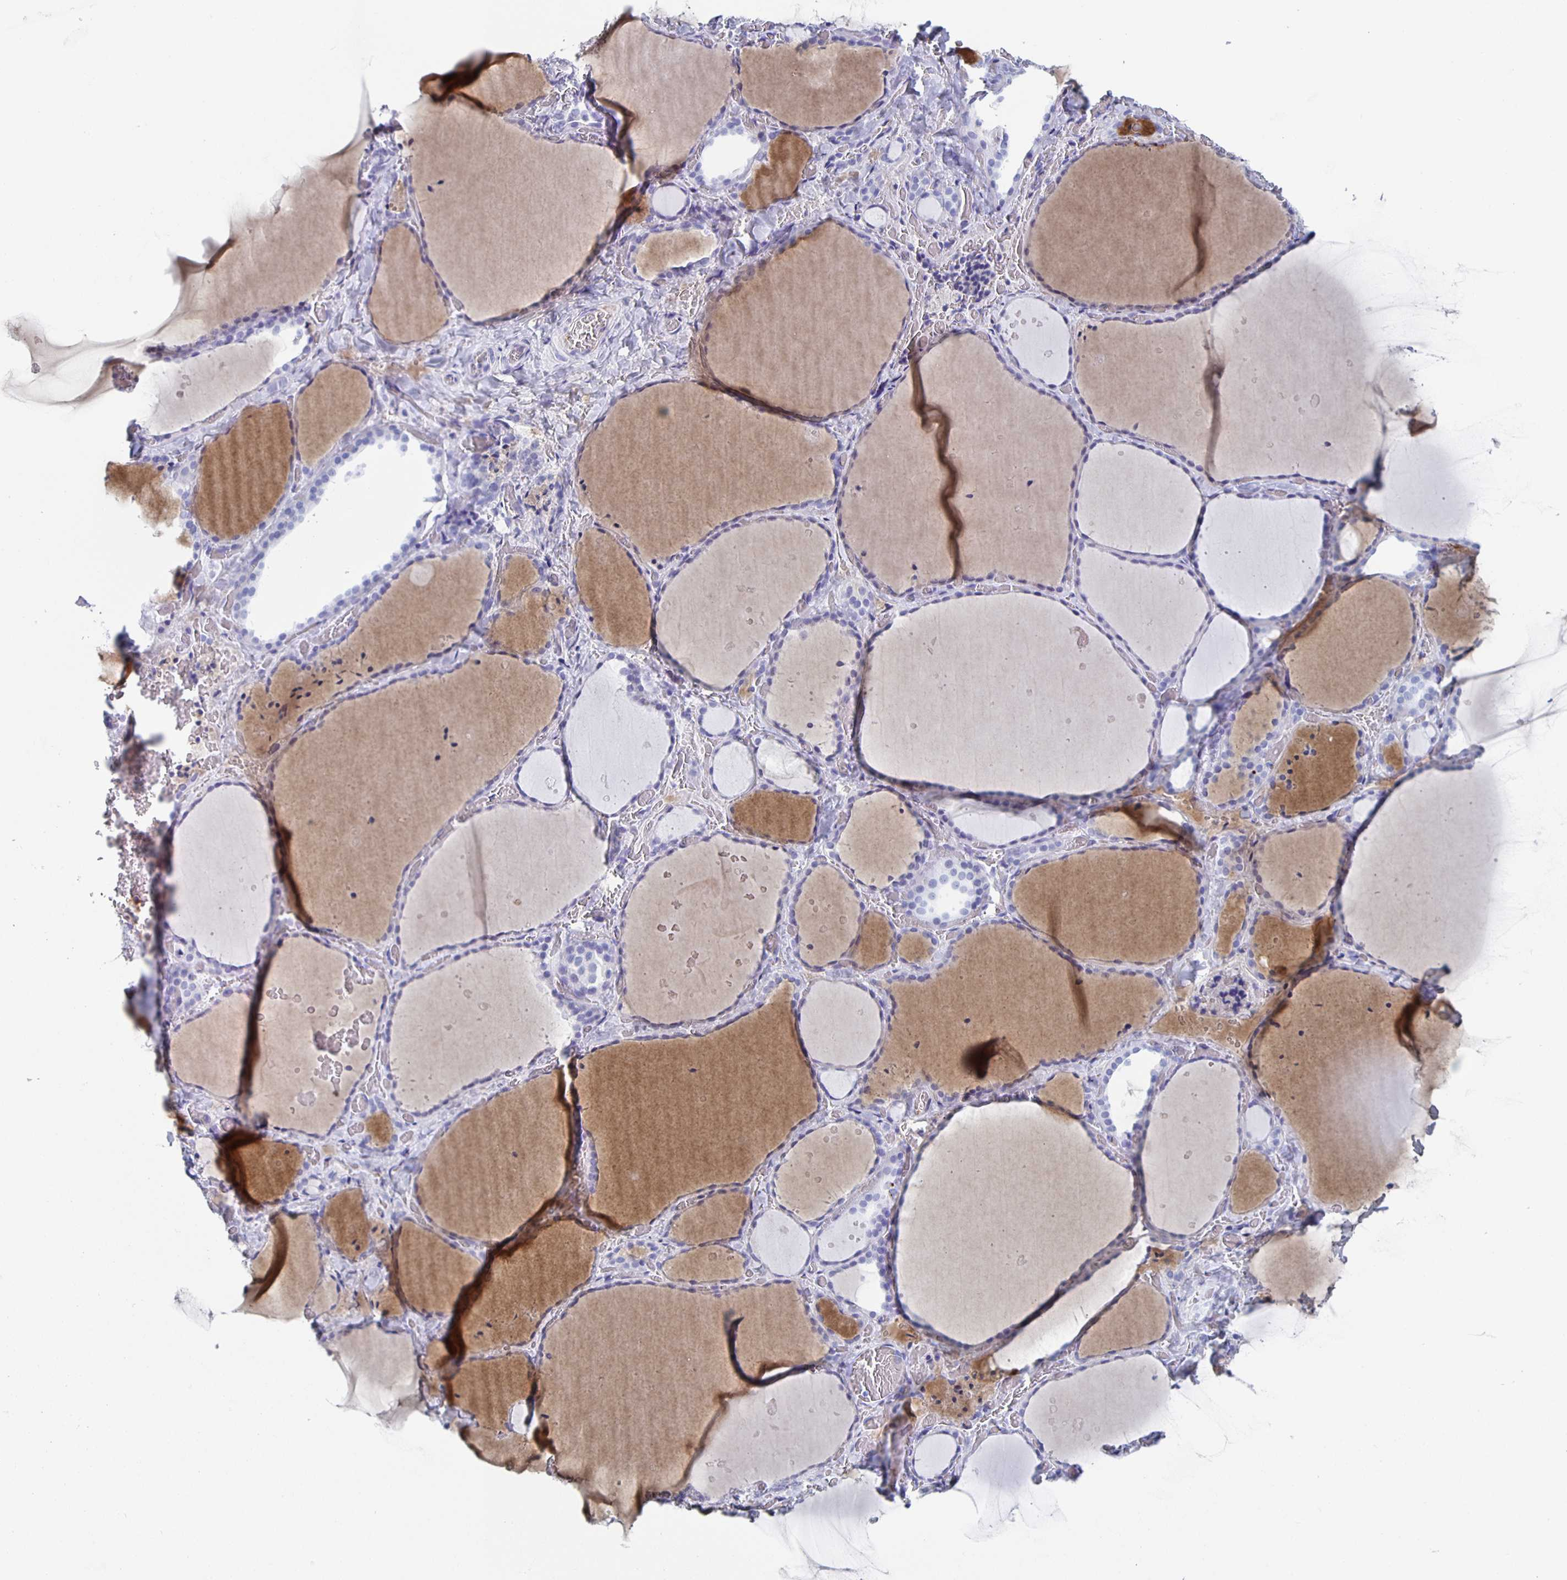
{"staining": {"intensity": "negative", "quantity": "none", "location": "none"}, "tissue": "thyroid gland", "cell_type": "Glandular cells", "image_type": "normal", "snomed": [{"axis": "morphology", "description": "Normal tissue, NOS"}, {"axis": "topography", "description": "Thyroid gland"}], "caption": "Thyroid gland stained for a protein using IHC demonstrates no staining glandular cells.", "gene": "FGA", "patient": {"sex": "female", "age": 36}}